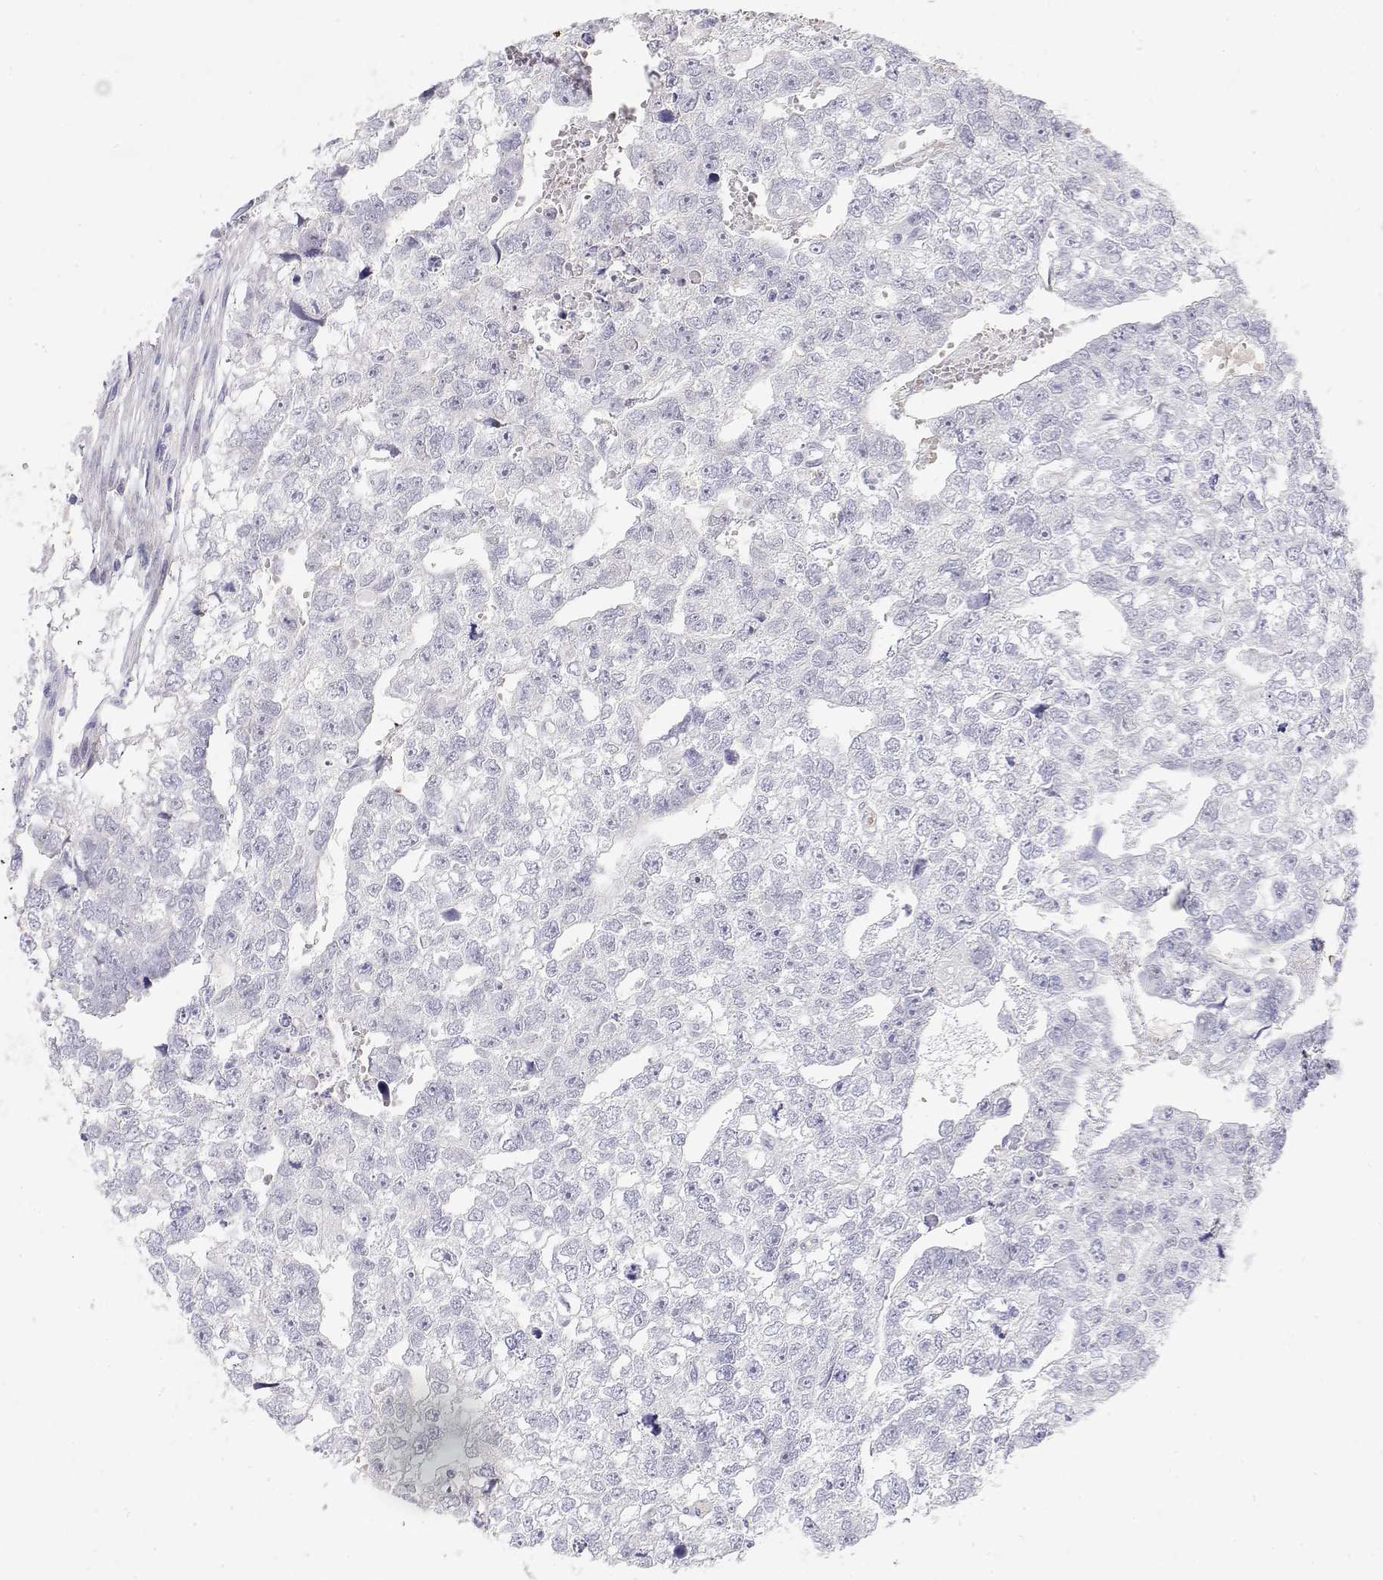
{"staining": {"intensity": "negative", "quantity": "none", "location": "none"}, "tissue": "testis cancer", "cell_type": "Tumor cells", "image_type": "cancer", "snomed": [{"axis": "morphology", "description": "Carcinoma, Embryonal, NOS"}, {"axis": "morphology", "description": "Teratoma, malignant, NOS"}, {"axis": "topography", "description": "Testis"}], "caption": "Immunohistochemistry photomicrograph of neoplastic tissue: human testis malignant teratoma stained with DAB demonstrates no significant protein staining in tumor cells.", "gene": "MISP", "patient": {"sex": "male", "age": 44}}